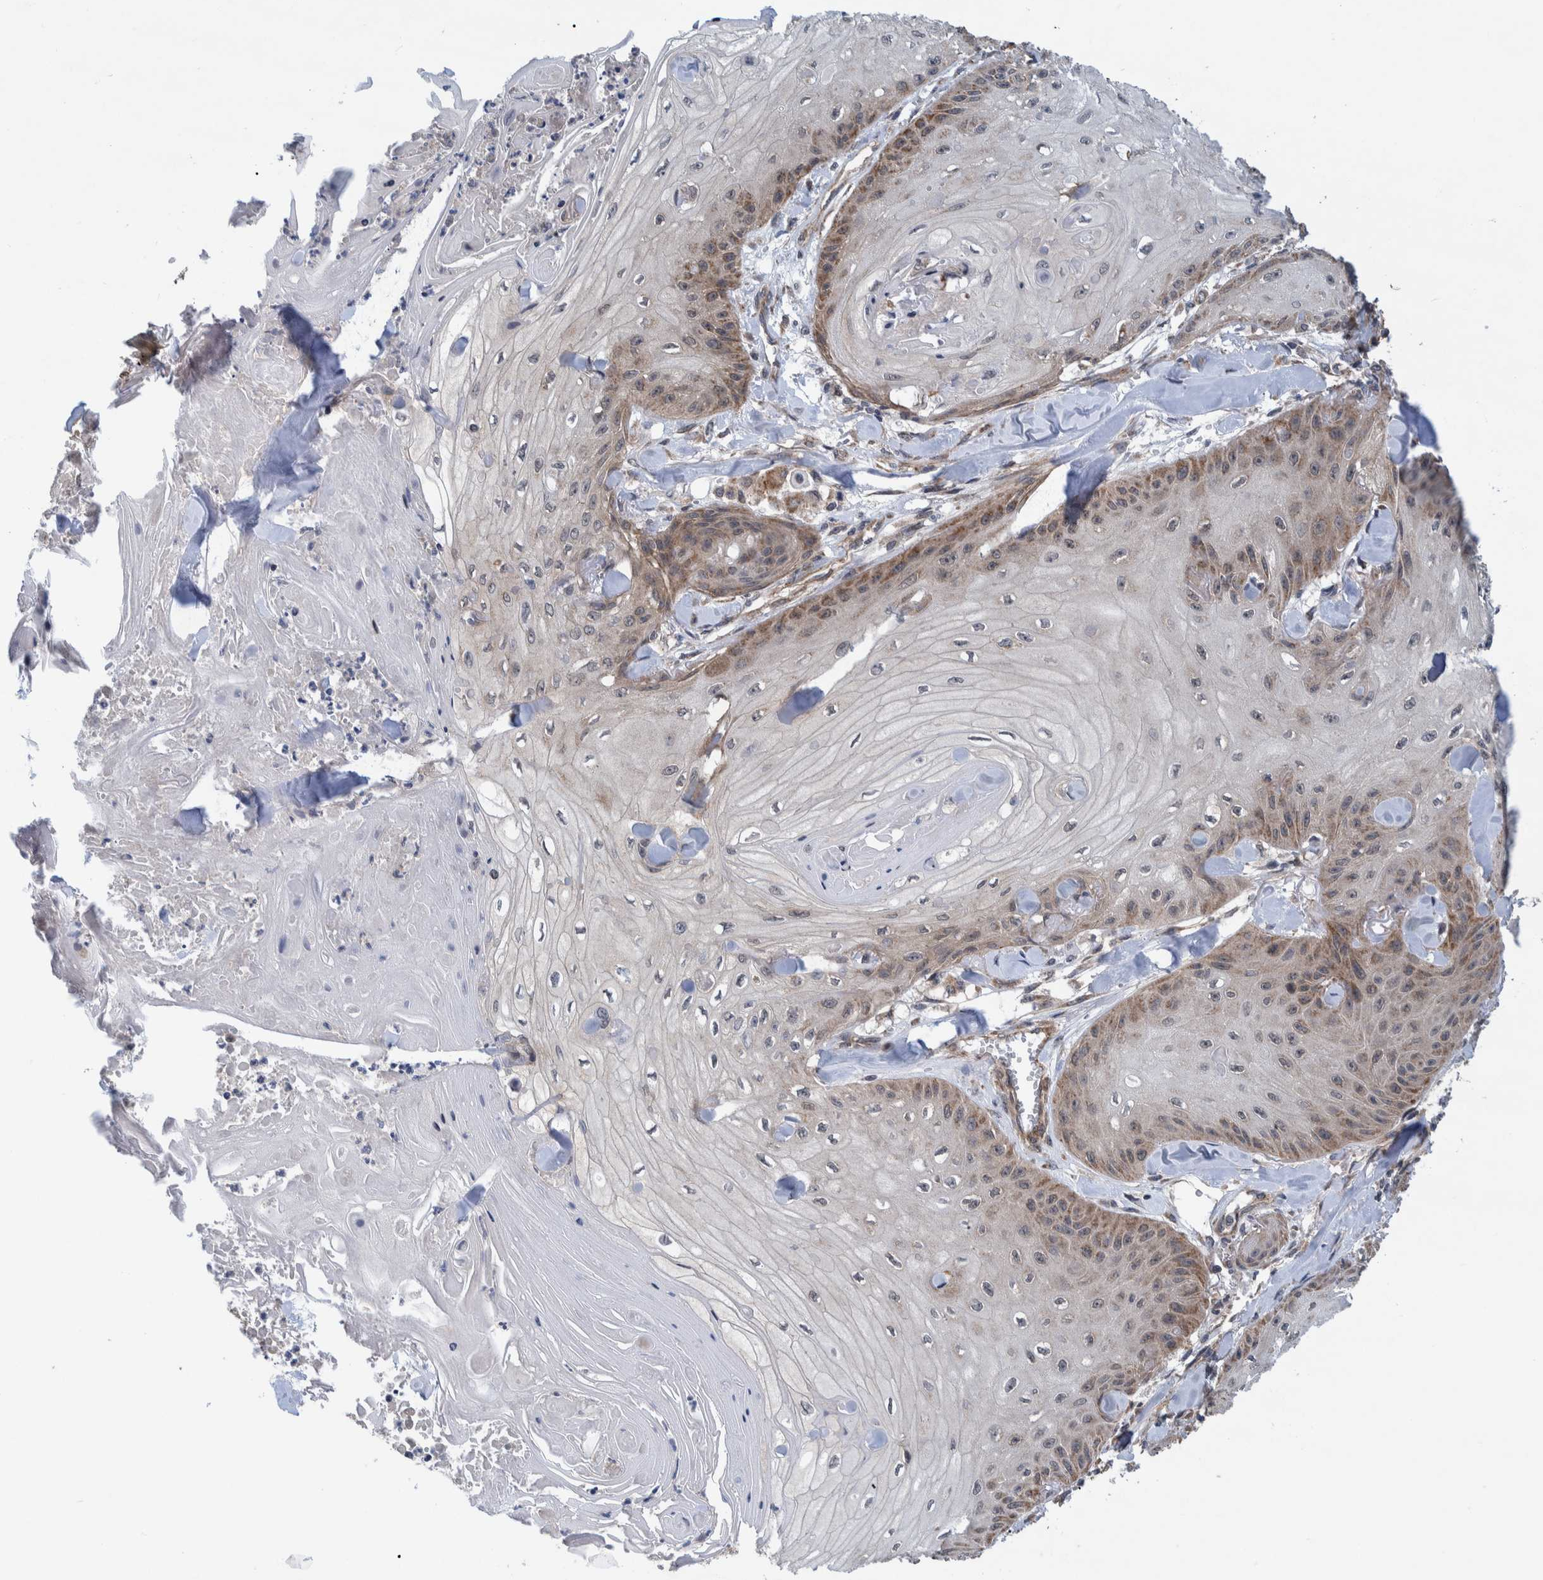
{"staining": {"intensity": "weak", "quantity": "<25%", "location": "cytoplasmic/membranous"}, "tissue": "skin cancer", "cell_type": "Tumor cells", "image_type": "cancer", "snomed": [{"axis": "morphology", "description": "Squamous cell carcinoma, NOS"}, {"axis": "topography", "description": "Skin"}], "caption": "High magnification brightfield microscopy of squamous cell carcinoma (skin) stained with DAB (brown) and counterstained with hematoxylin (blue): tumor cells show no significant staining. (DAB (3,3'-diaminobenzidine) immunohistochemistry with hematoxylin counter stain).", "gene": "MRPS7", "patient": {"sex": "male", "age": 74}}